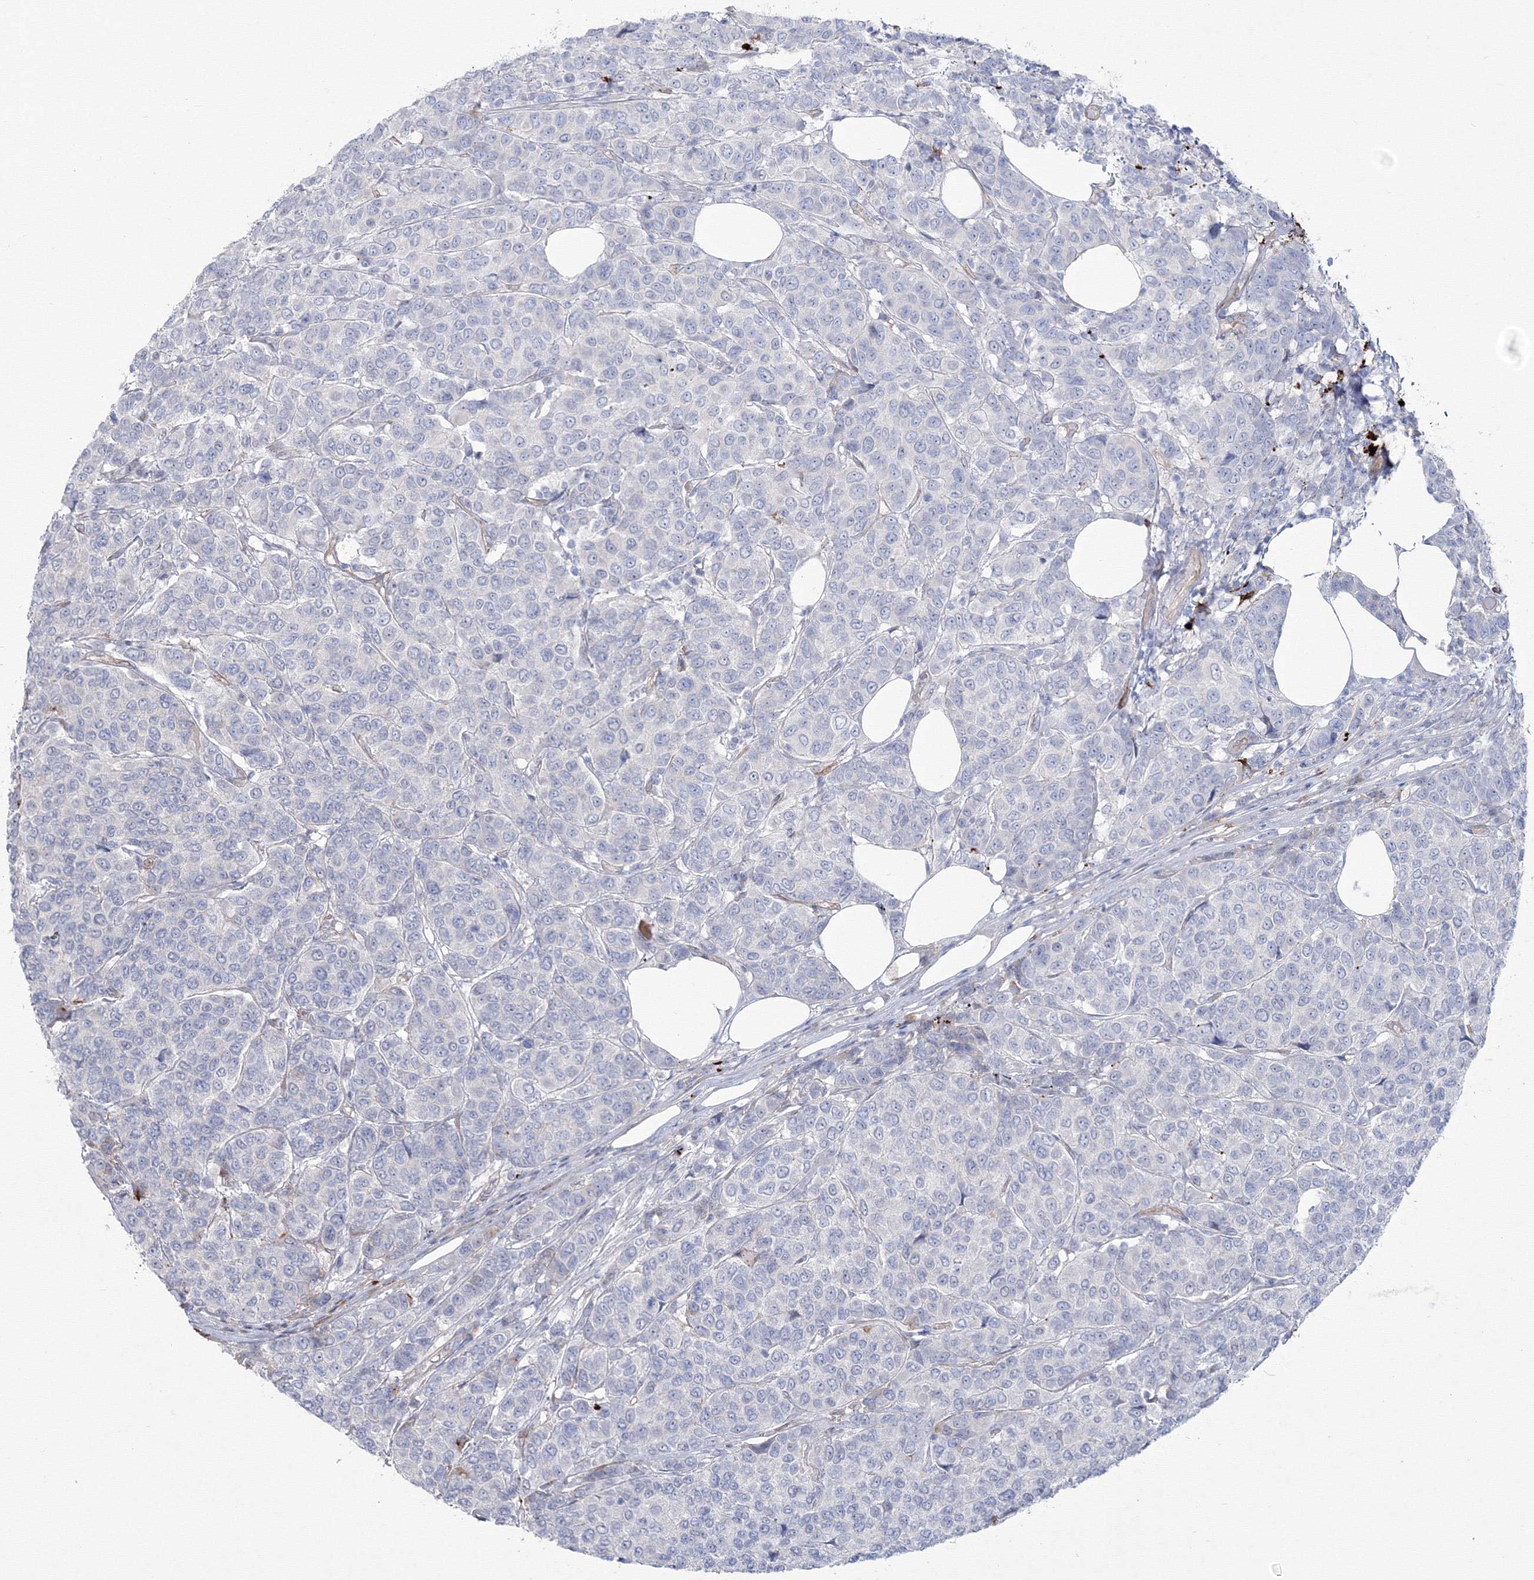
{"staining": {"intensity": "negative", "quantity": "none", "location": "none"}, "tissue": "breast cancer", "cell_type": "Tumor cells", "image_type": "cancer", "snomed": [{"axis": "morphology", "description": "Duct carcinoma"}, {"axis": "topography", "description": "Breast"}], "caption": "This is a micrograph of immunohistochemistry (IHC) staining of breast cancer (invasive ductal carcinoma), which shows no staining in tumor cells.", "gene": "HYAL2", "patient": {"sex": "female", "age": 55}}